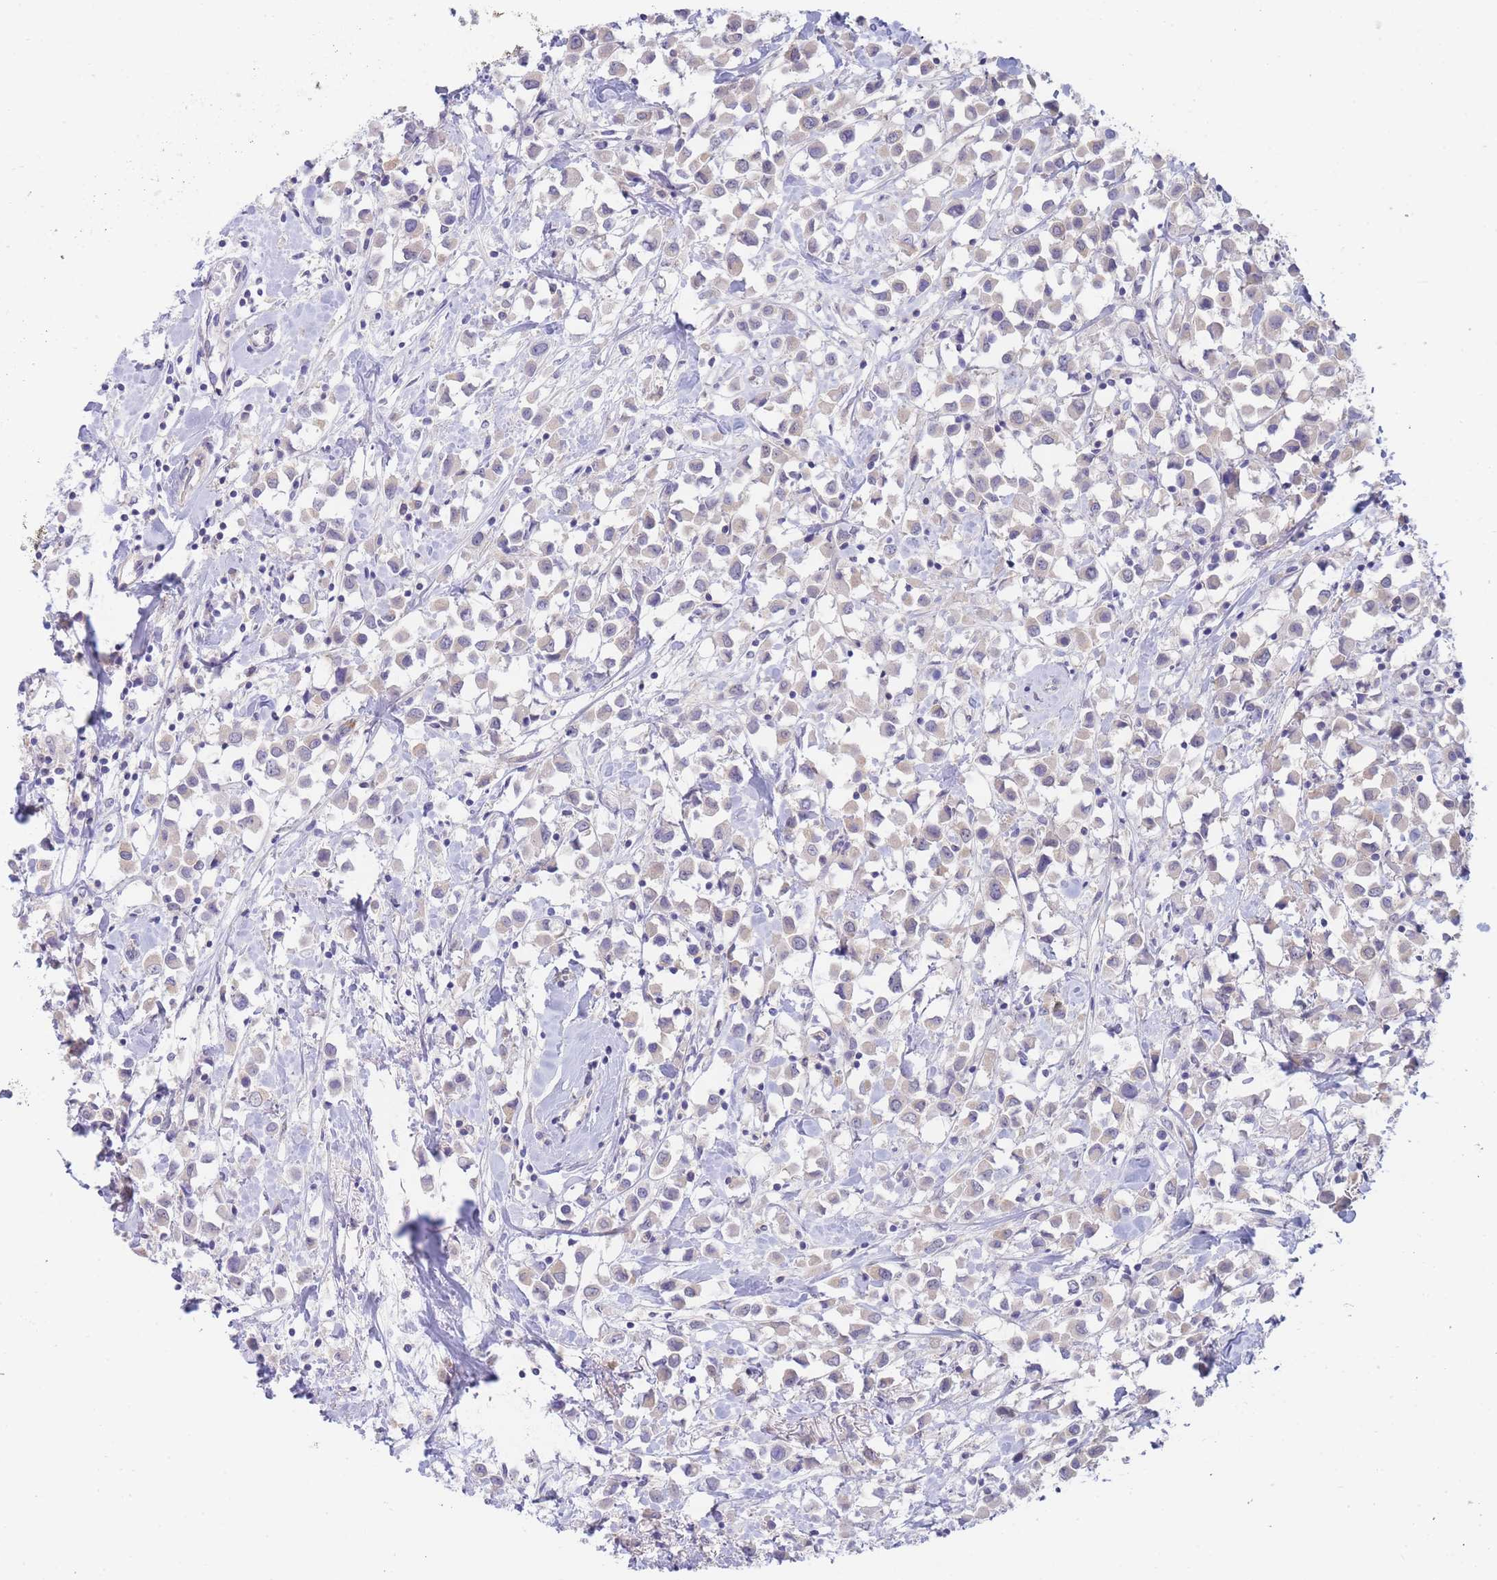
{"staining": {"intensity": "negative", "quantity": "none", "location": "none"}, "tissue": "breast cancer", "cell_type": "Tumor cells", "image_type": "cancer", "snomed": [{"axis": "morphology", "description": "Duct carcinoma"}, {"axis": "topography", "description": "Breast"}], "caption": "Tumor cells are negative for protein expression in human breast cancer.", "gene": "SUGT1", "patient": {"sex": "female", "age": 61}}